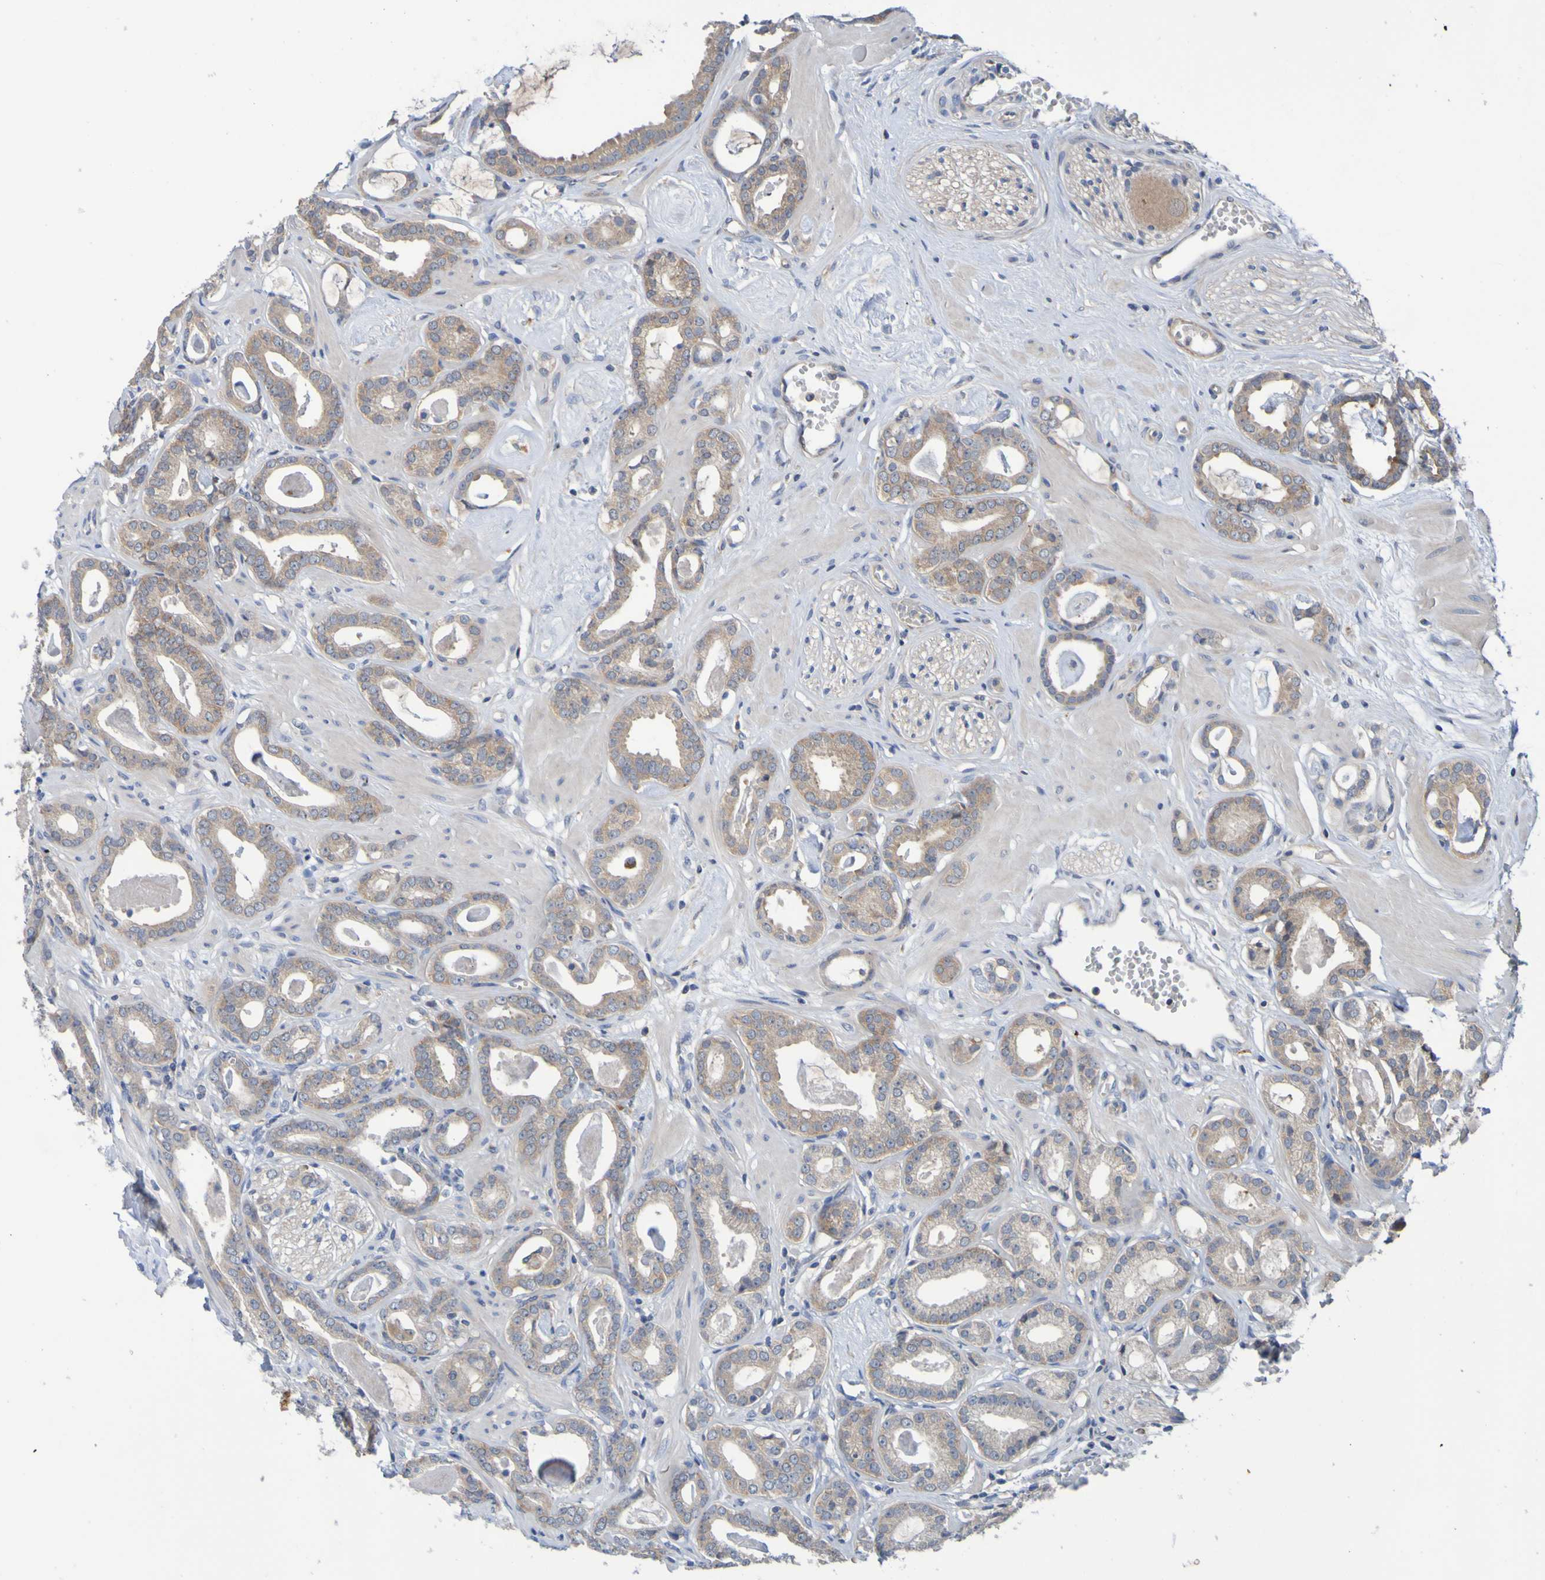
{"staining": {"intensity": "moderate", "quantity": ">75%", "location": "cytoplasmic/membranous"}, "tissue": "prostate cancer", "cell_type": "Tumor cells", "image_type": "cancer", "snomed": [{"axis": "morphology", "description": "Adenocarcinoma, Low grade"}, {"axis": "topography", "description": "Prostate"}], "caption": "Human adenocarcinoma (low-grade) (prostate) stained with a brown dye demonstrates moderate cytoplasmic/membranous positive positivity in about >75% of tumor cells.", "gene": "SDK1", "patient": {"sex": "male", "age": 53}}